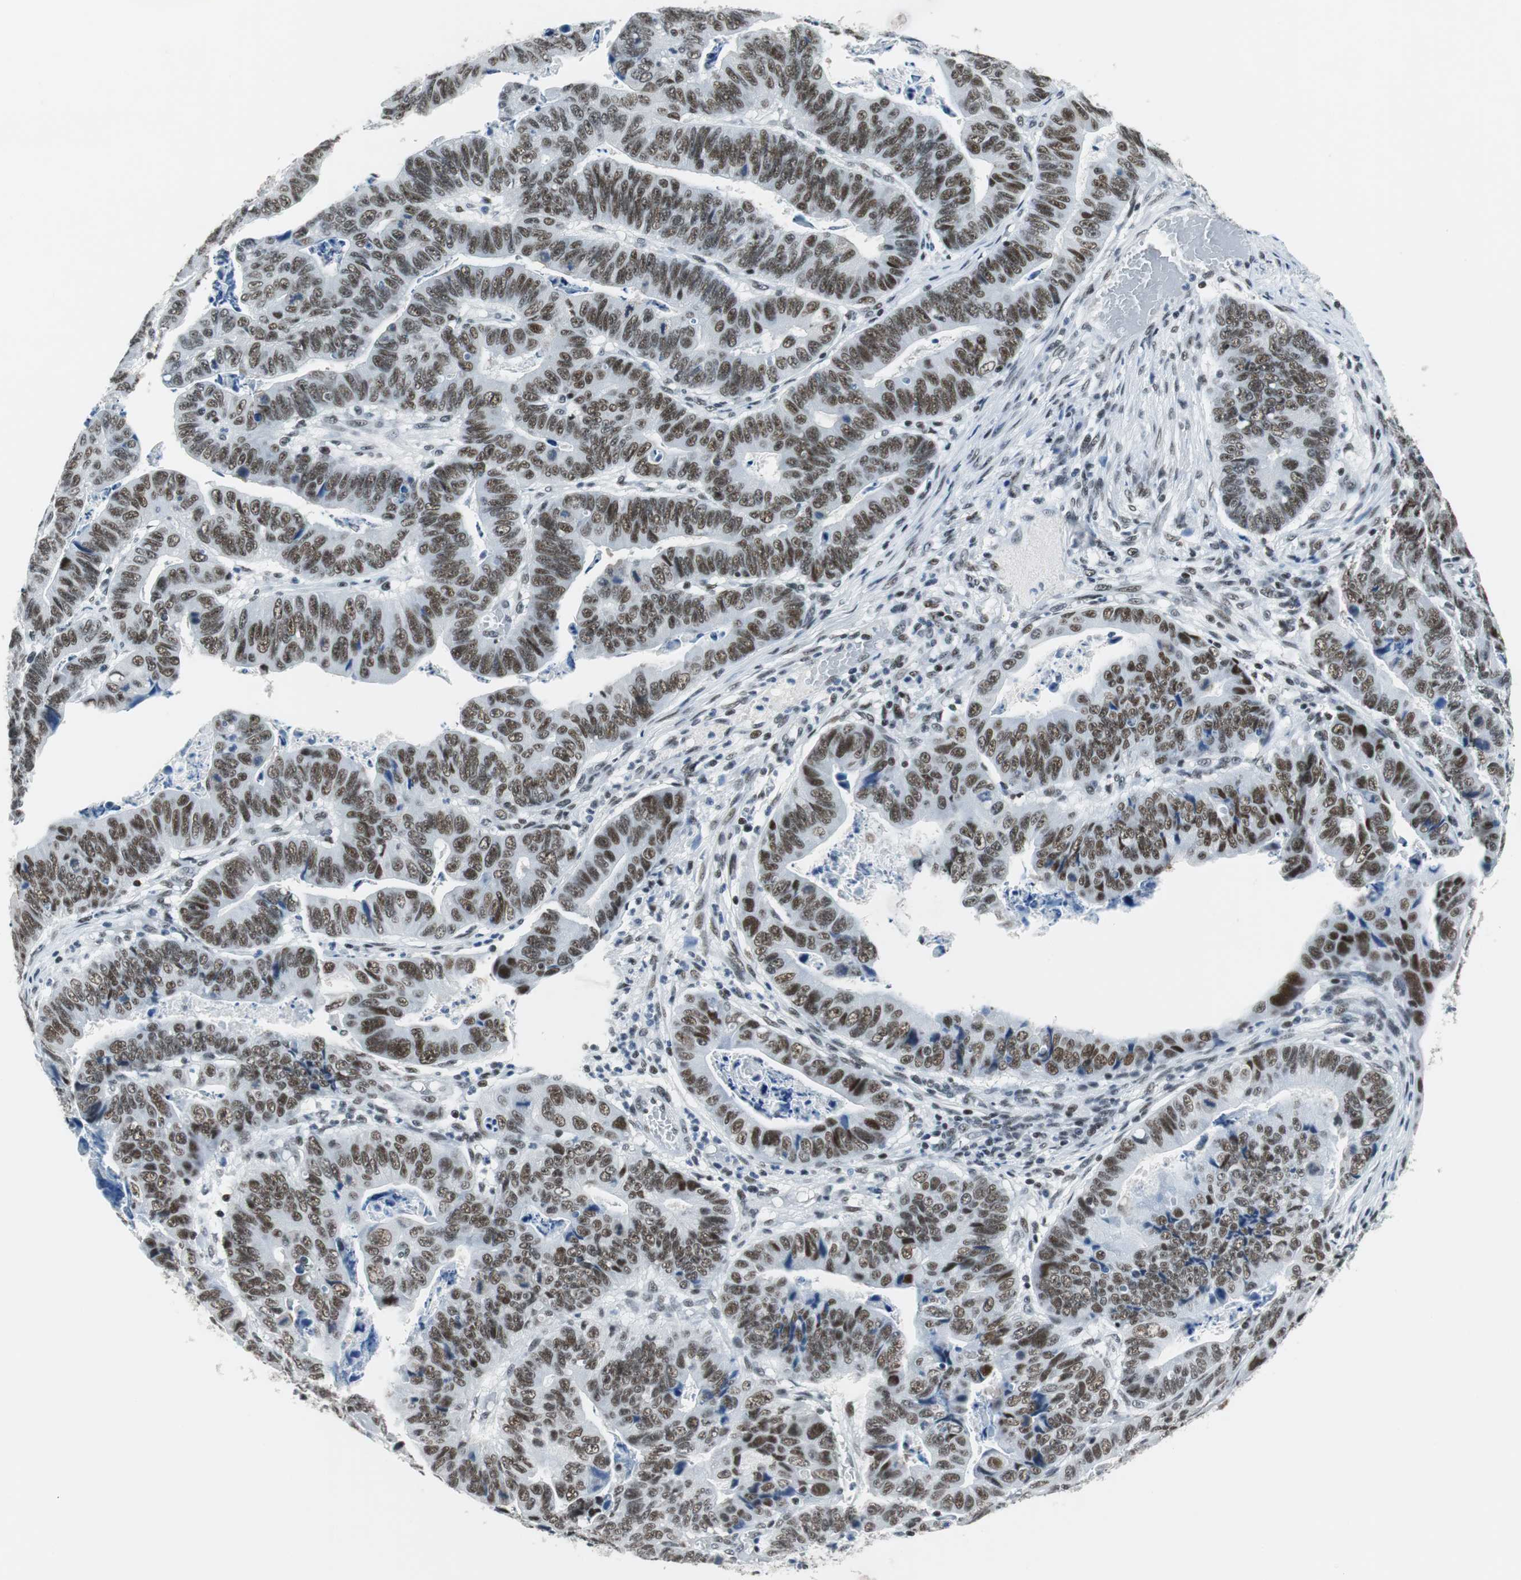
{"staining": {"intensity": "moderate", "quantity": ">75%", "location": "nuclear"}, "tissue": "stomach cancer", "cell_type": "Tumor cells", "image_type": "cancer", "snomed": [{"axis": "morphology", "description": "Adenocarcinoma, NOS"}, {"axis": "topography", "description": "Stomach, lower"}], "caption": "Adenocarcinoma (stomach) was stained to show a protein in brown. There is medium levels of moderate nuclear staining in about >75% of tumor cells.", "gene": "HDAC3", "patient": {"sex": "male", "age": 77}}